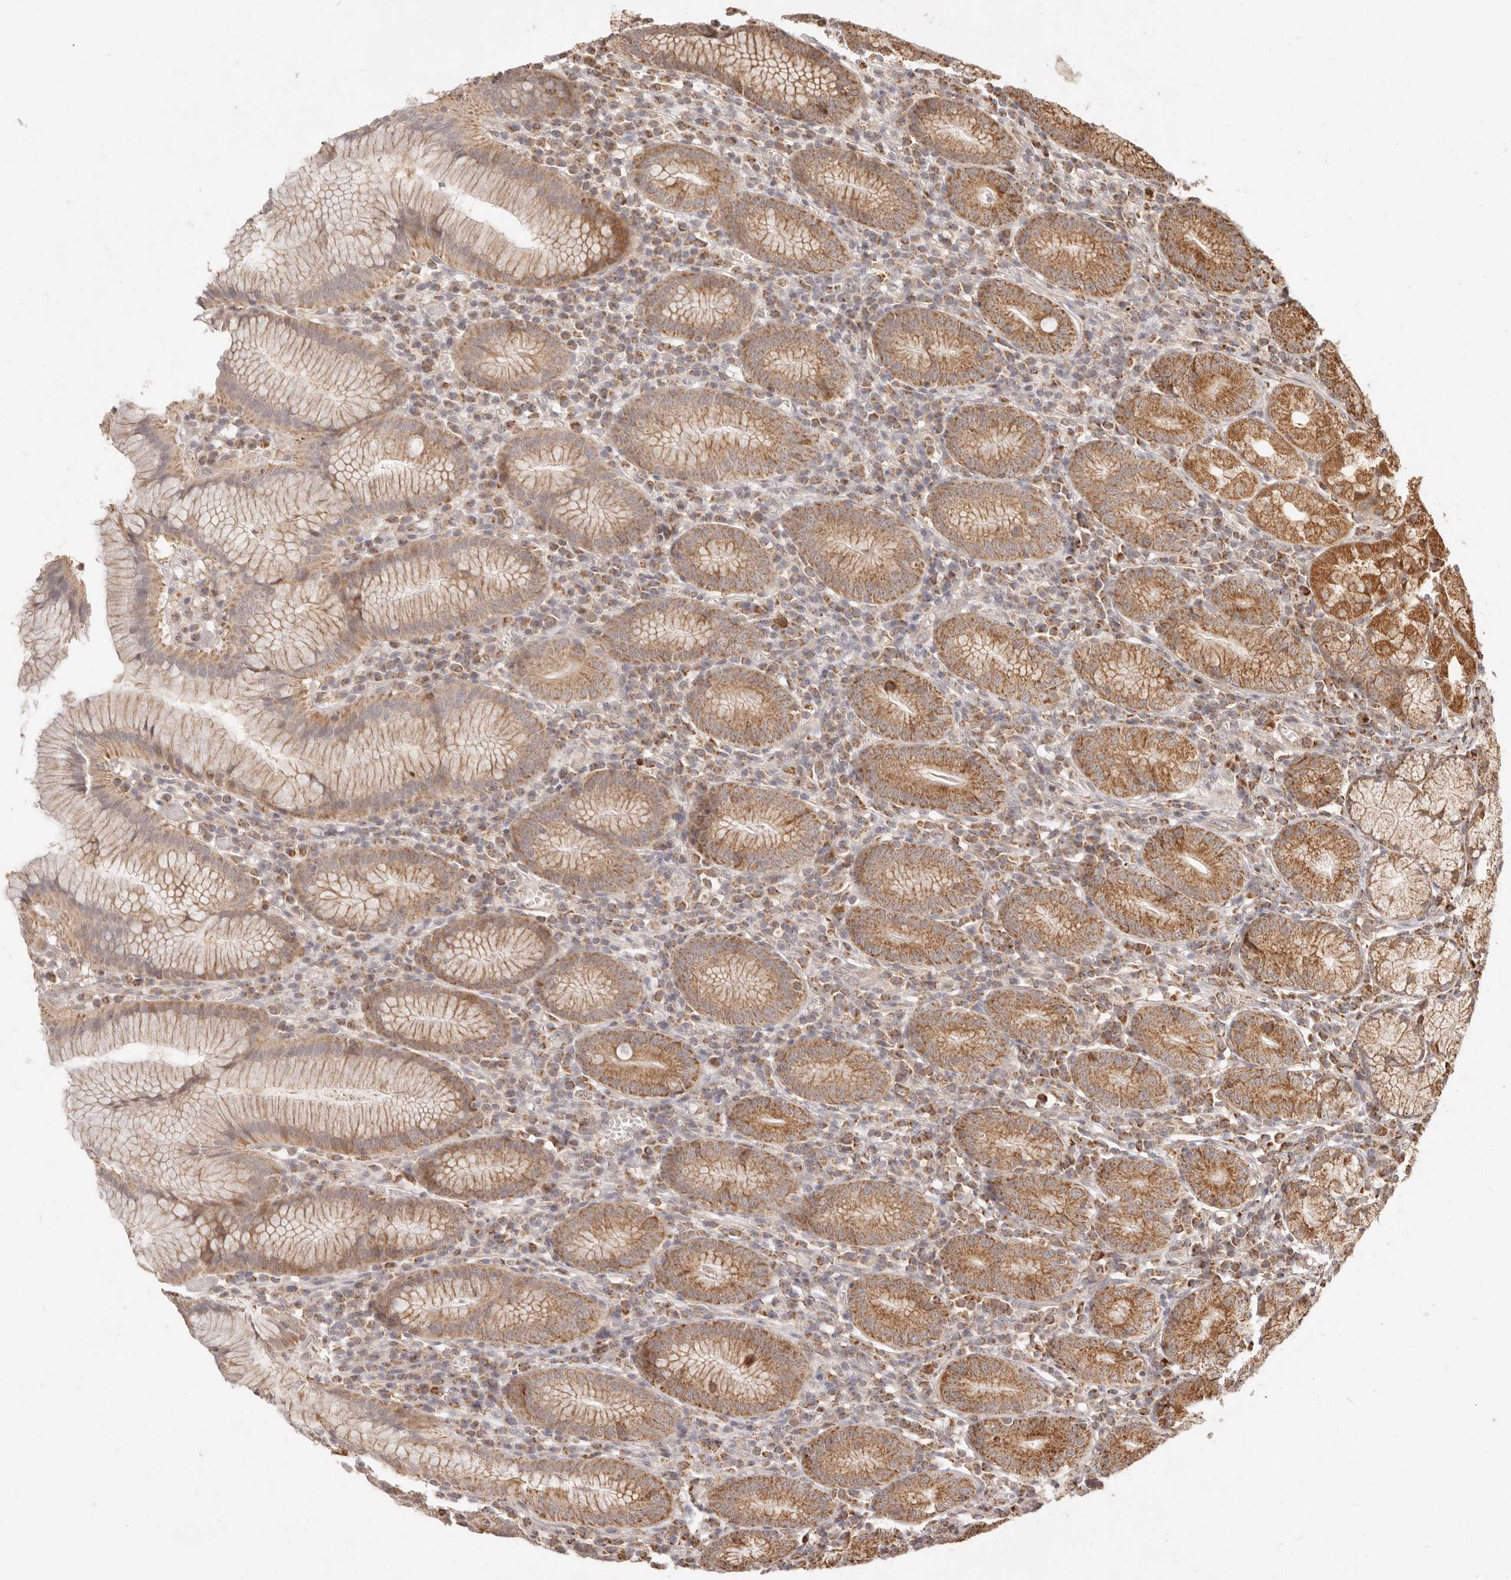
{"staining": {"intensity": "moderate", "quantity": ">75%", "location": "cytoplasmic/membranous"}, "tissue": "stomach", "cell_type": "Glandular cells", "image_type": "normal", "snomed": [{"axis": "morphology", "description": "Normal tissue, NOS"}, {"axis": "topography", "description": "Stomach"}], "caption": "Stomach stained with DAB immunohistochemistry shows medium levels of moderate cytoplasmic/membranous staining in approximately >75% of glandular cells.", "gene": "CPLANE2", "patient": {"sex": "male", "age": 55}}